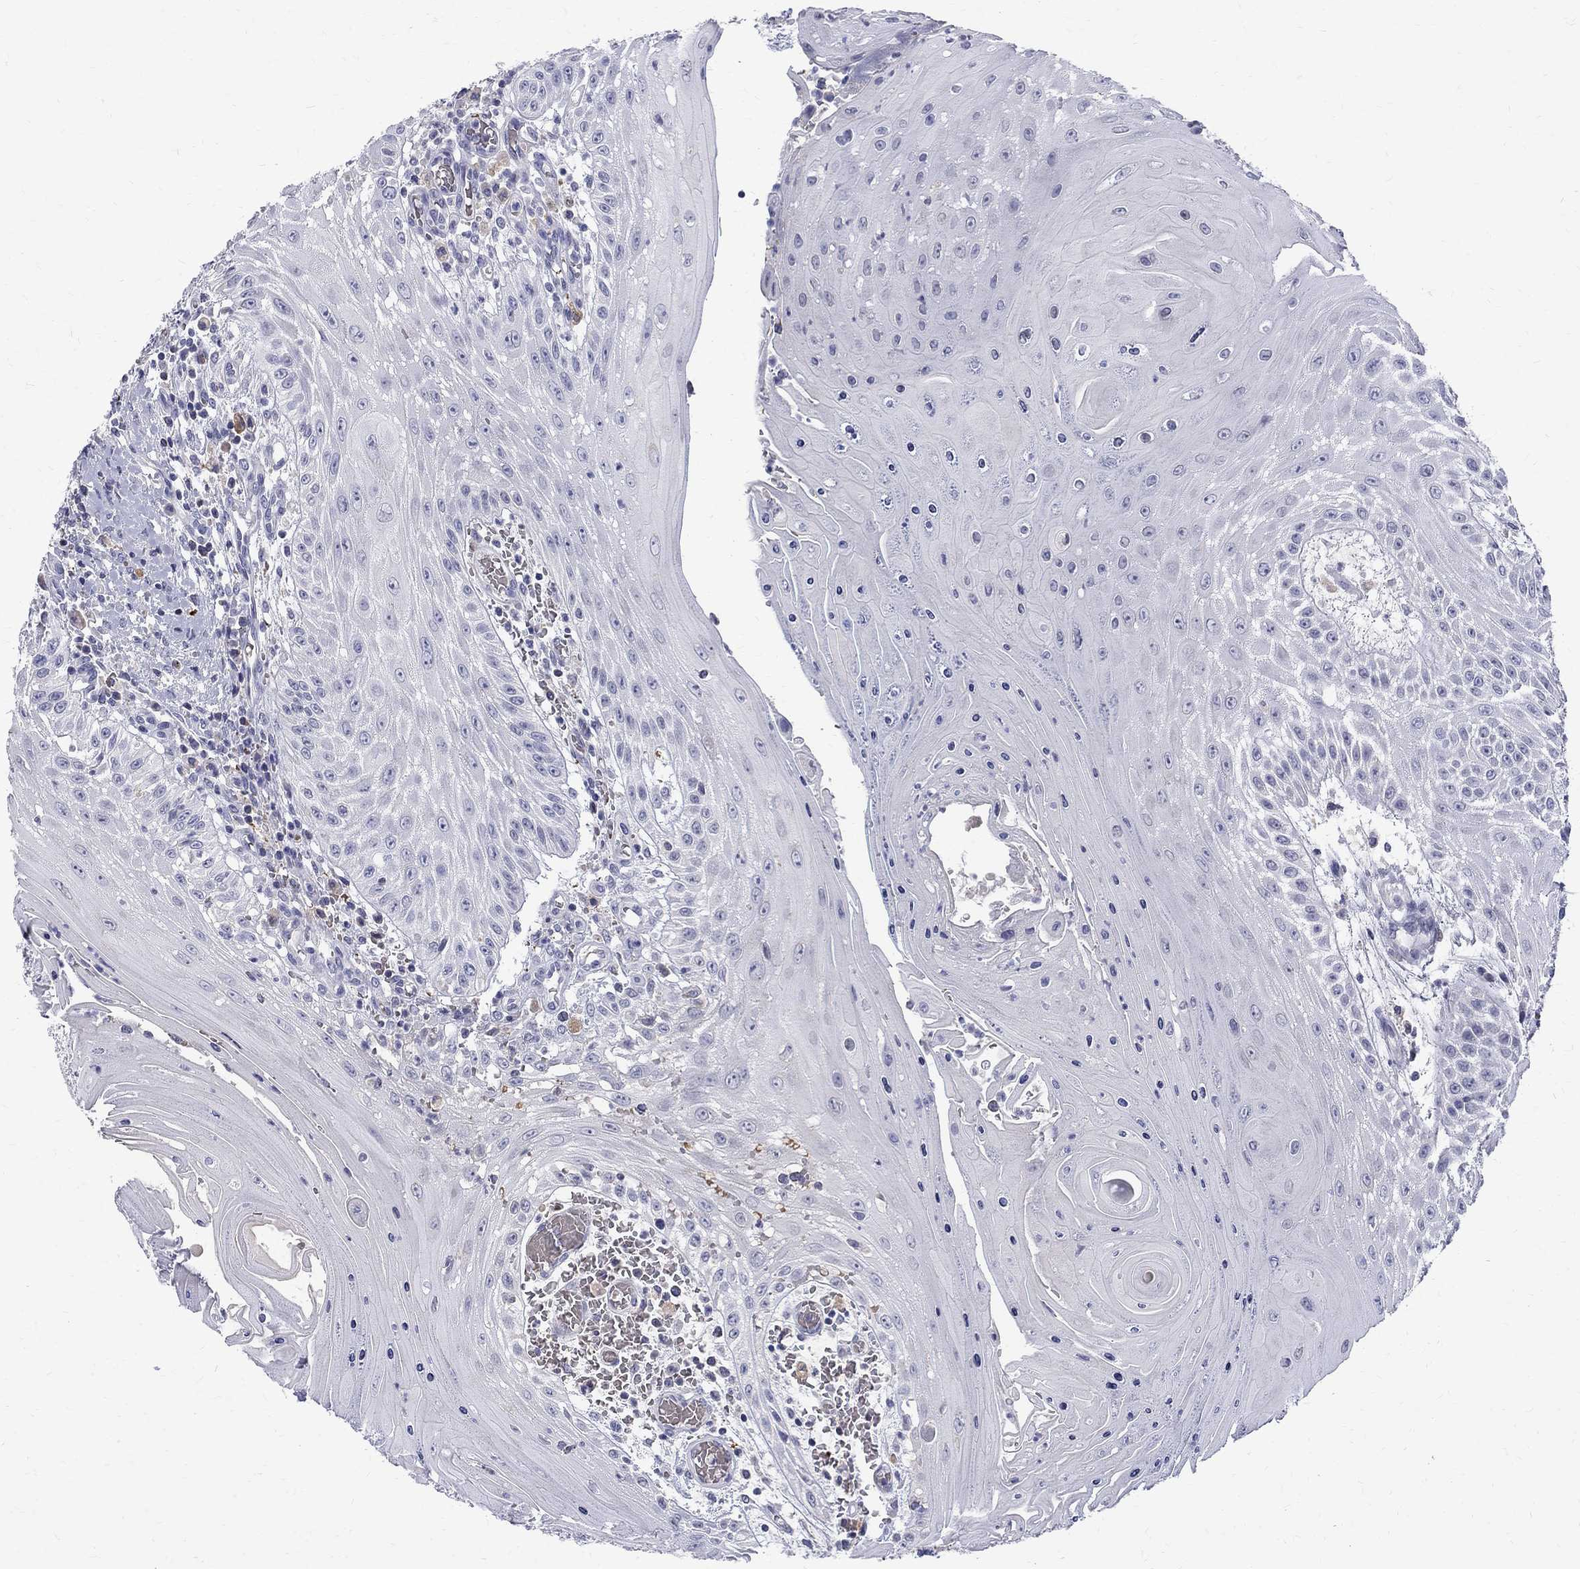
{"staining": {"intensity": "negative", "quantity": "none", "location": "none"}, "tissue": "head and neck cancer", "cell_type": "Tumor cells", "image_type": "cancer", "snomed": [{"axis": "morphology", "description": "Squamous cell carcinoma, NOS"}, {"axis": "topography", "description": "Oral tissue"}, {"axis": "topography", "description": "Head-Neck"}], "caption": "Tumor cells are negative for protein expression in human head and neck cancer (squamous cell carcinoma).", "gene": "AGER", "patient": {"sex": "male", "age": 58}}